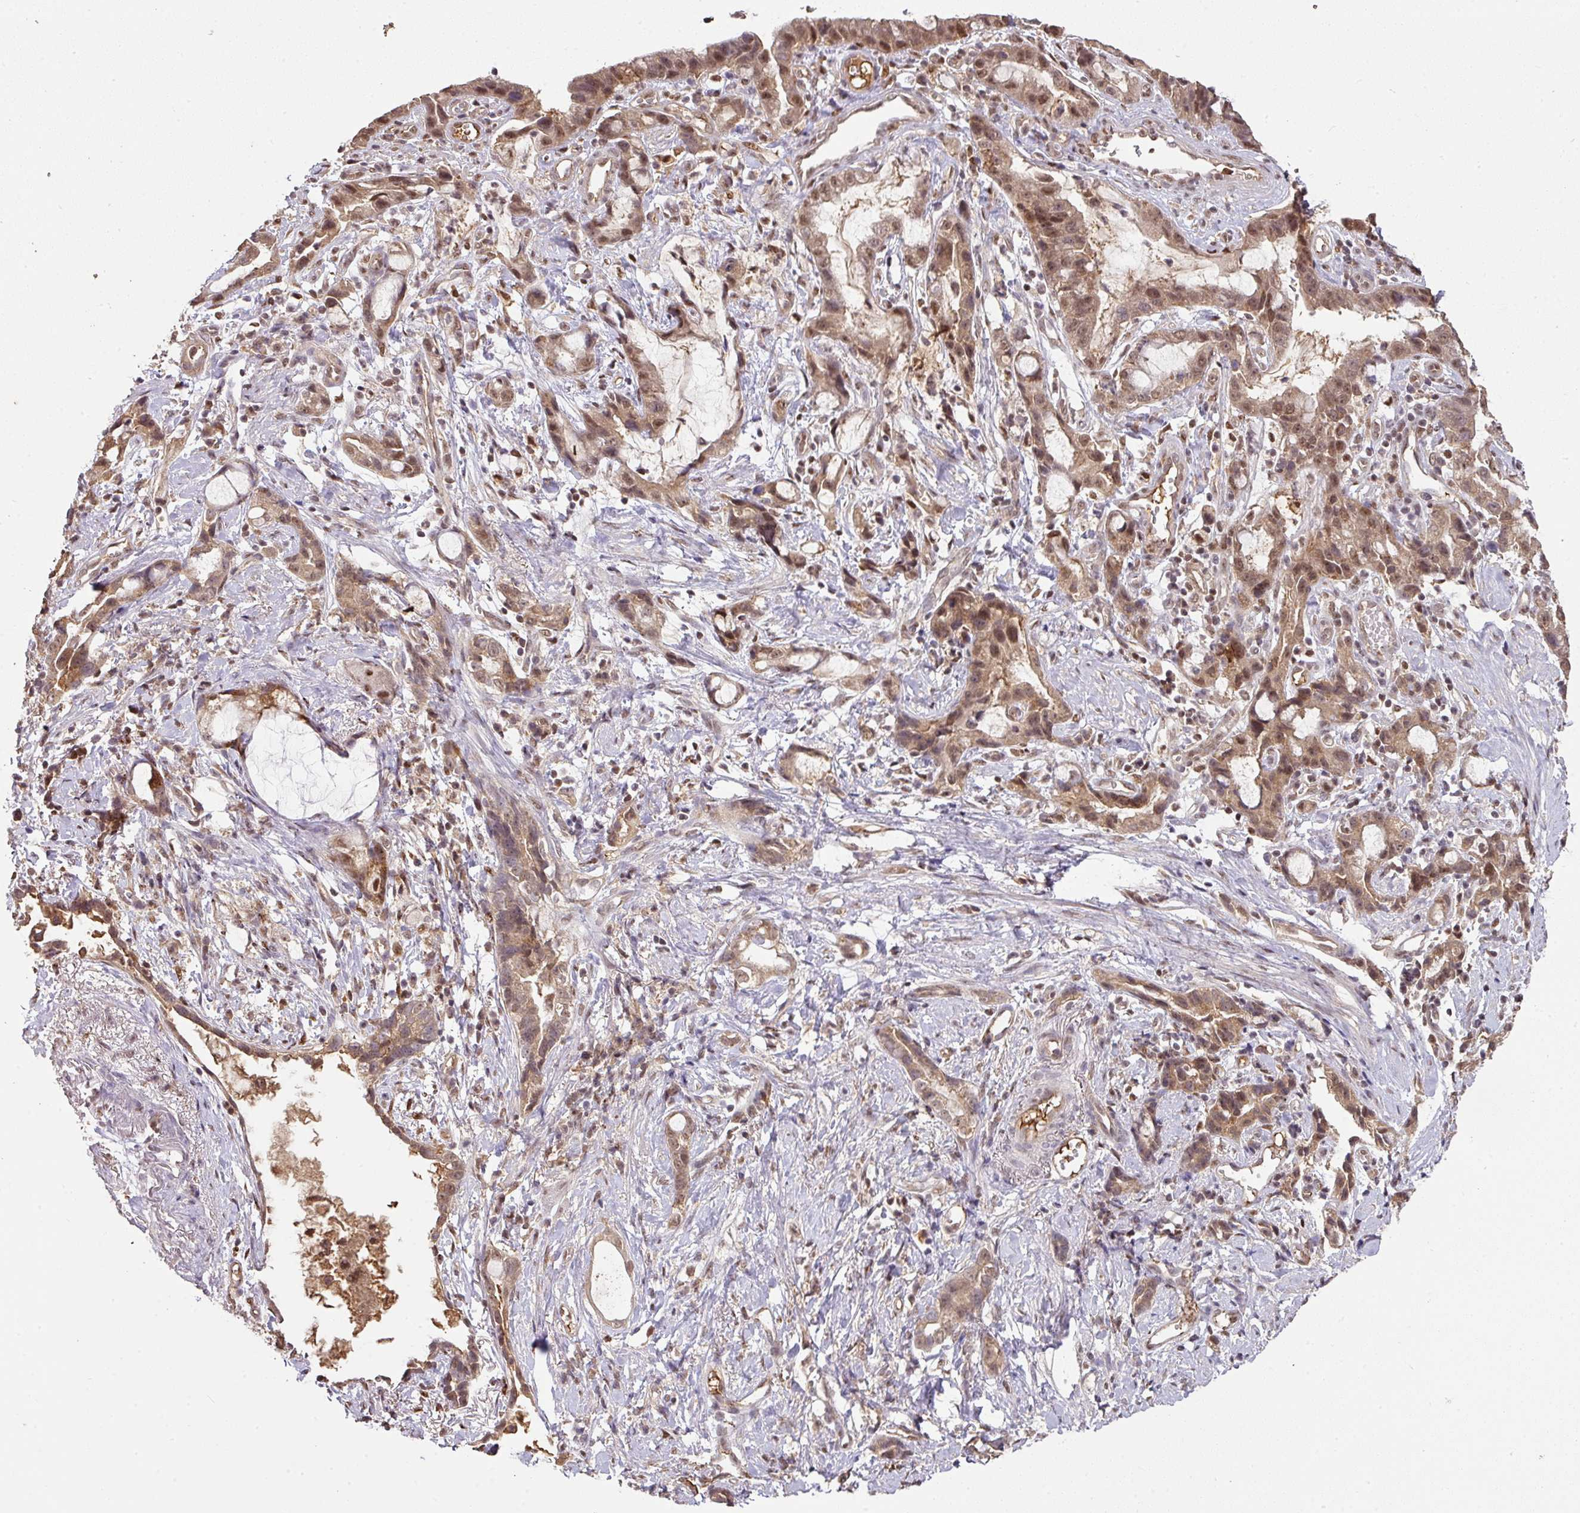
{"staining": {"intensity": "moderate", "quantity": ">75%", "location": "cytoplasmic/membranous,nuclear"}, "tissue": "stomach cancer", "cell_type": "Tumor cells", "image_type": "cancer", "snomed": [{"axis": "morphology", "description": "Adenocarcinoma, NOS"}, {"axis": "topography", "description": "Stomach"}], "caption": "There is medium levels of moderate cytoplasmic/membranous and nuclear staining in tumor cells of stomach cancer (adenocarcinoma), as demonstrated by immunohistochemical staining (brown color).", "gene": "RANBP9", "patient": {"sex": "male", "age": 55}}